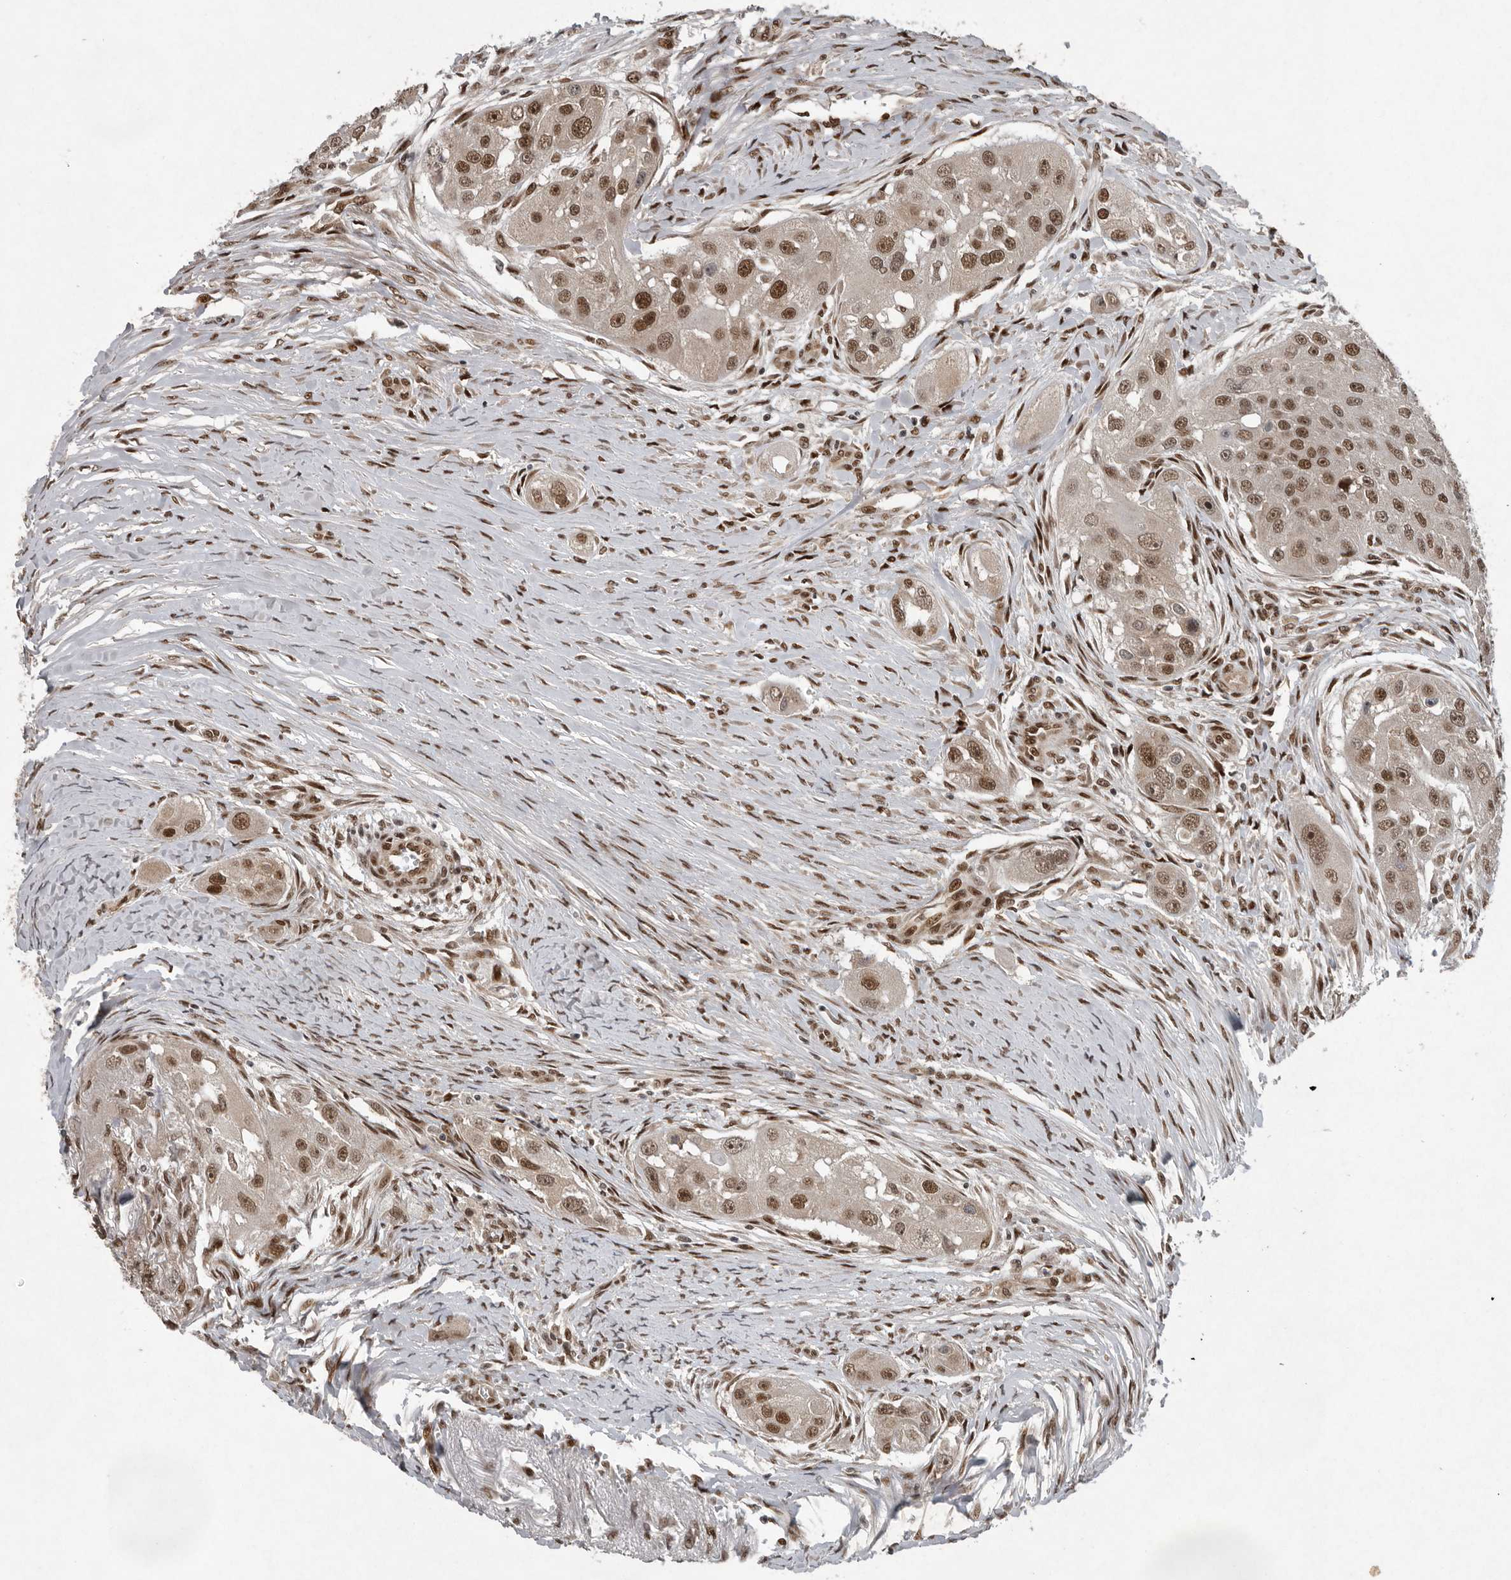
{"staining": {"intensity": "moderate", "quantity": ">75%", "location": "nuclear"}, "tissue": "head and neck cancer", "cell_type": "Tumor cells", "image_type": "cancer", "snomed": [{"axis": "morphology", "description": "Normal tissue, NOS"}, {"axis": "morphology", "description": "Squamous cell carcinoma, NOS"}, {"axis": "topography", "description": "Skeletal muscle"}, {"axis": "topography", "description": "Head-Neck"}], "caption": "Moderate nuclear positivity is seen in approximately >75% of tumor cells in head and neck cancer (squamous cell carcinoma). (brown staining indicates protein expression, while blue staining denotes nuclei).", "gene": "CDC27", "patient": {"sex": "male", "age": 51}}